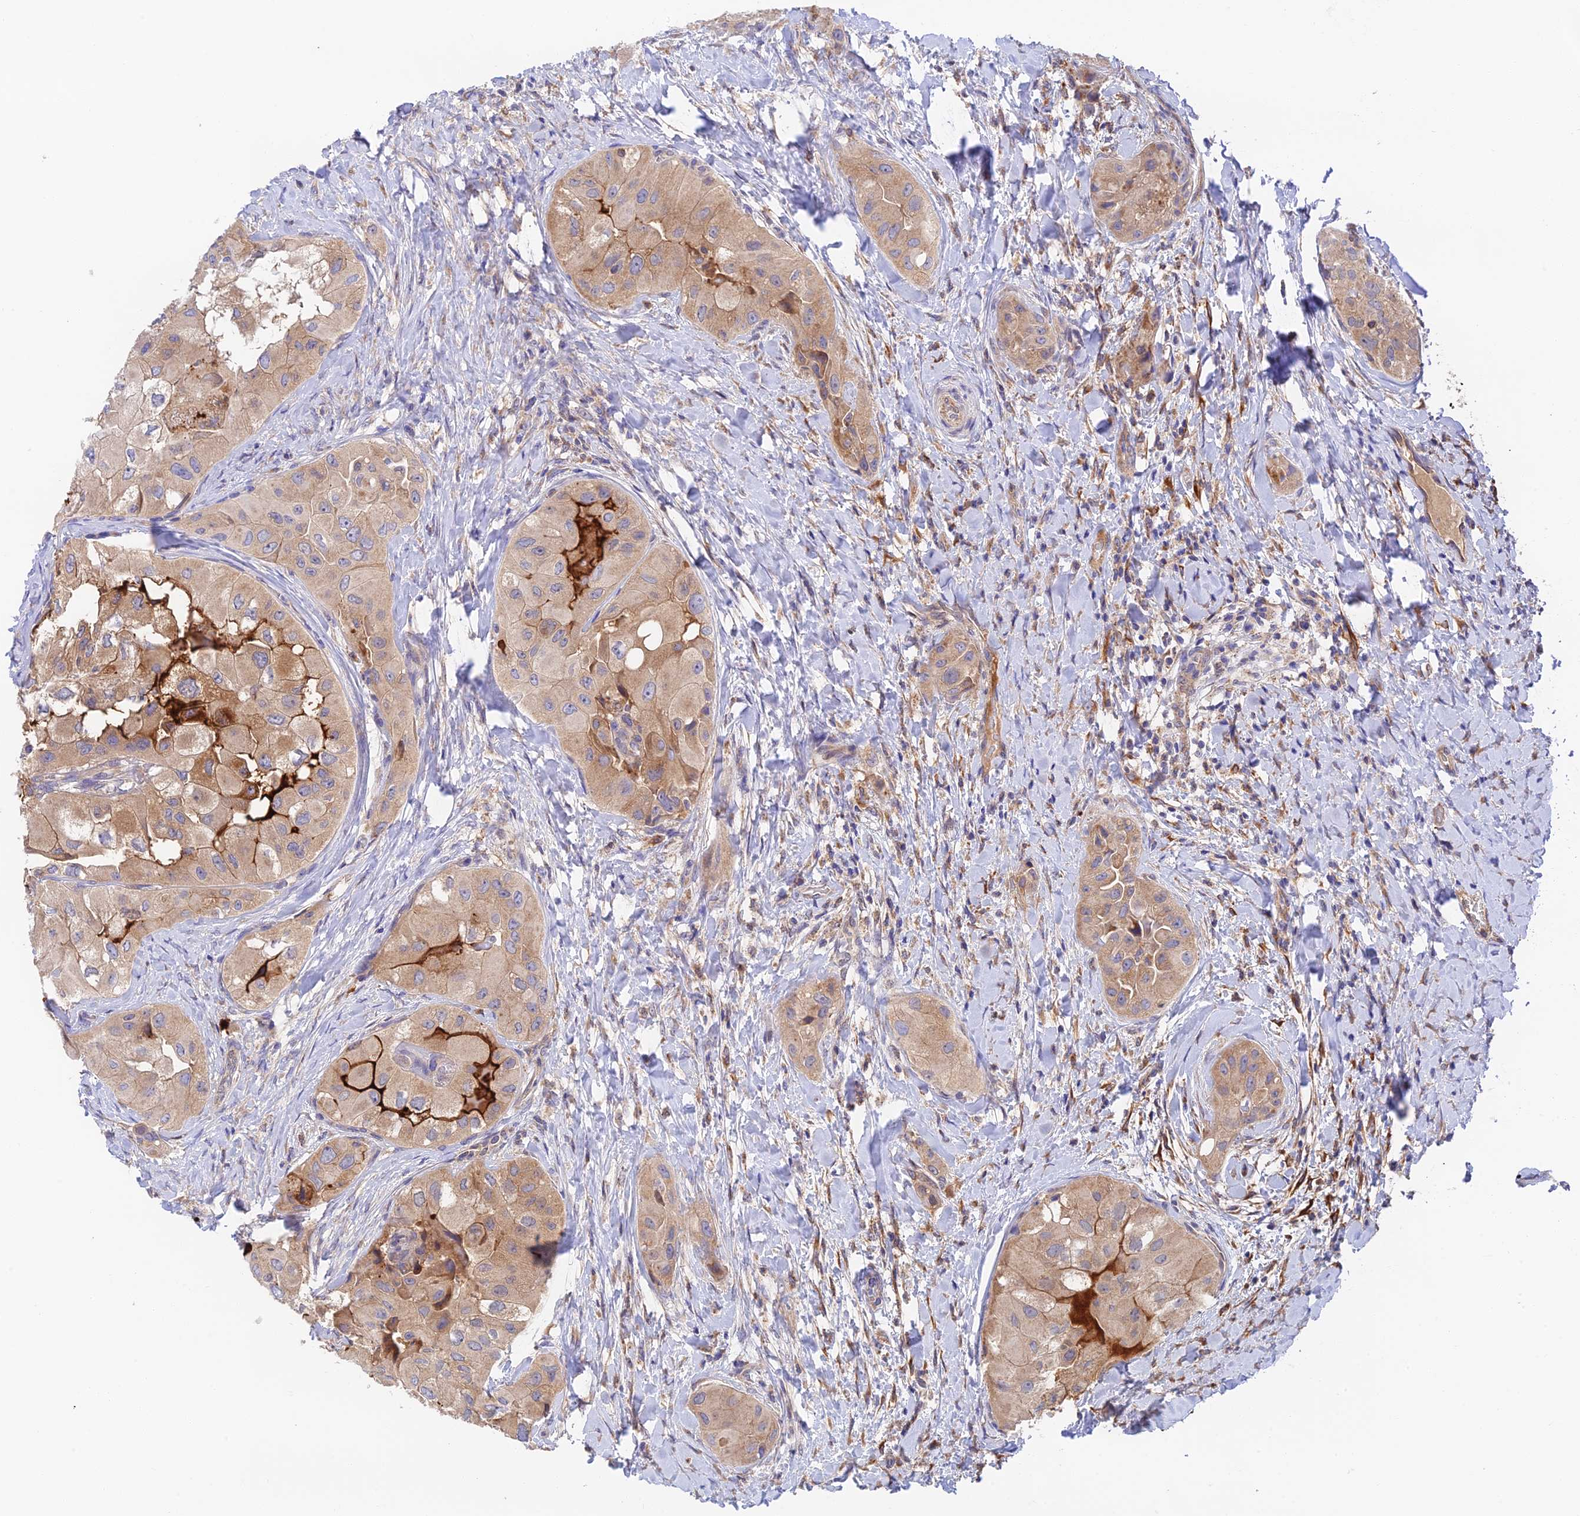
{"staining": {"intensity": "moderate", "quantity": ">75%", "location": "cytoplasmic/membranous"}, "tissue": "thyroid cancer", "cell_type": "Tumor cells", "image_type": "cancer", "snomed": [{"axis": "morphology", "description": "Normal tissue, NOS"}, {"axis": "morphology", "description": "Papillary adenocarcinoma, NOS"}, {"axis": "topography", "description": "Thyroid gland"}], "caption": "Papillary adenocarcinoma (thyroid) stained with a brown dye demonstrates moderate cytoplasmic/membranous positive expression in approximately >75% of tumor cells.", "gene": "RANBP6", "patient": {"sex": "female", "age": 59}}